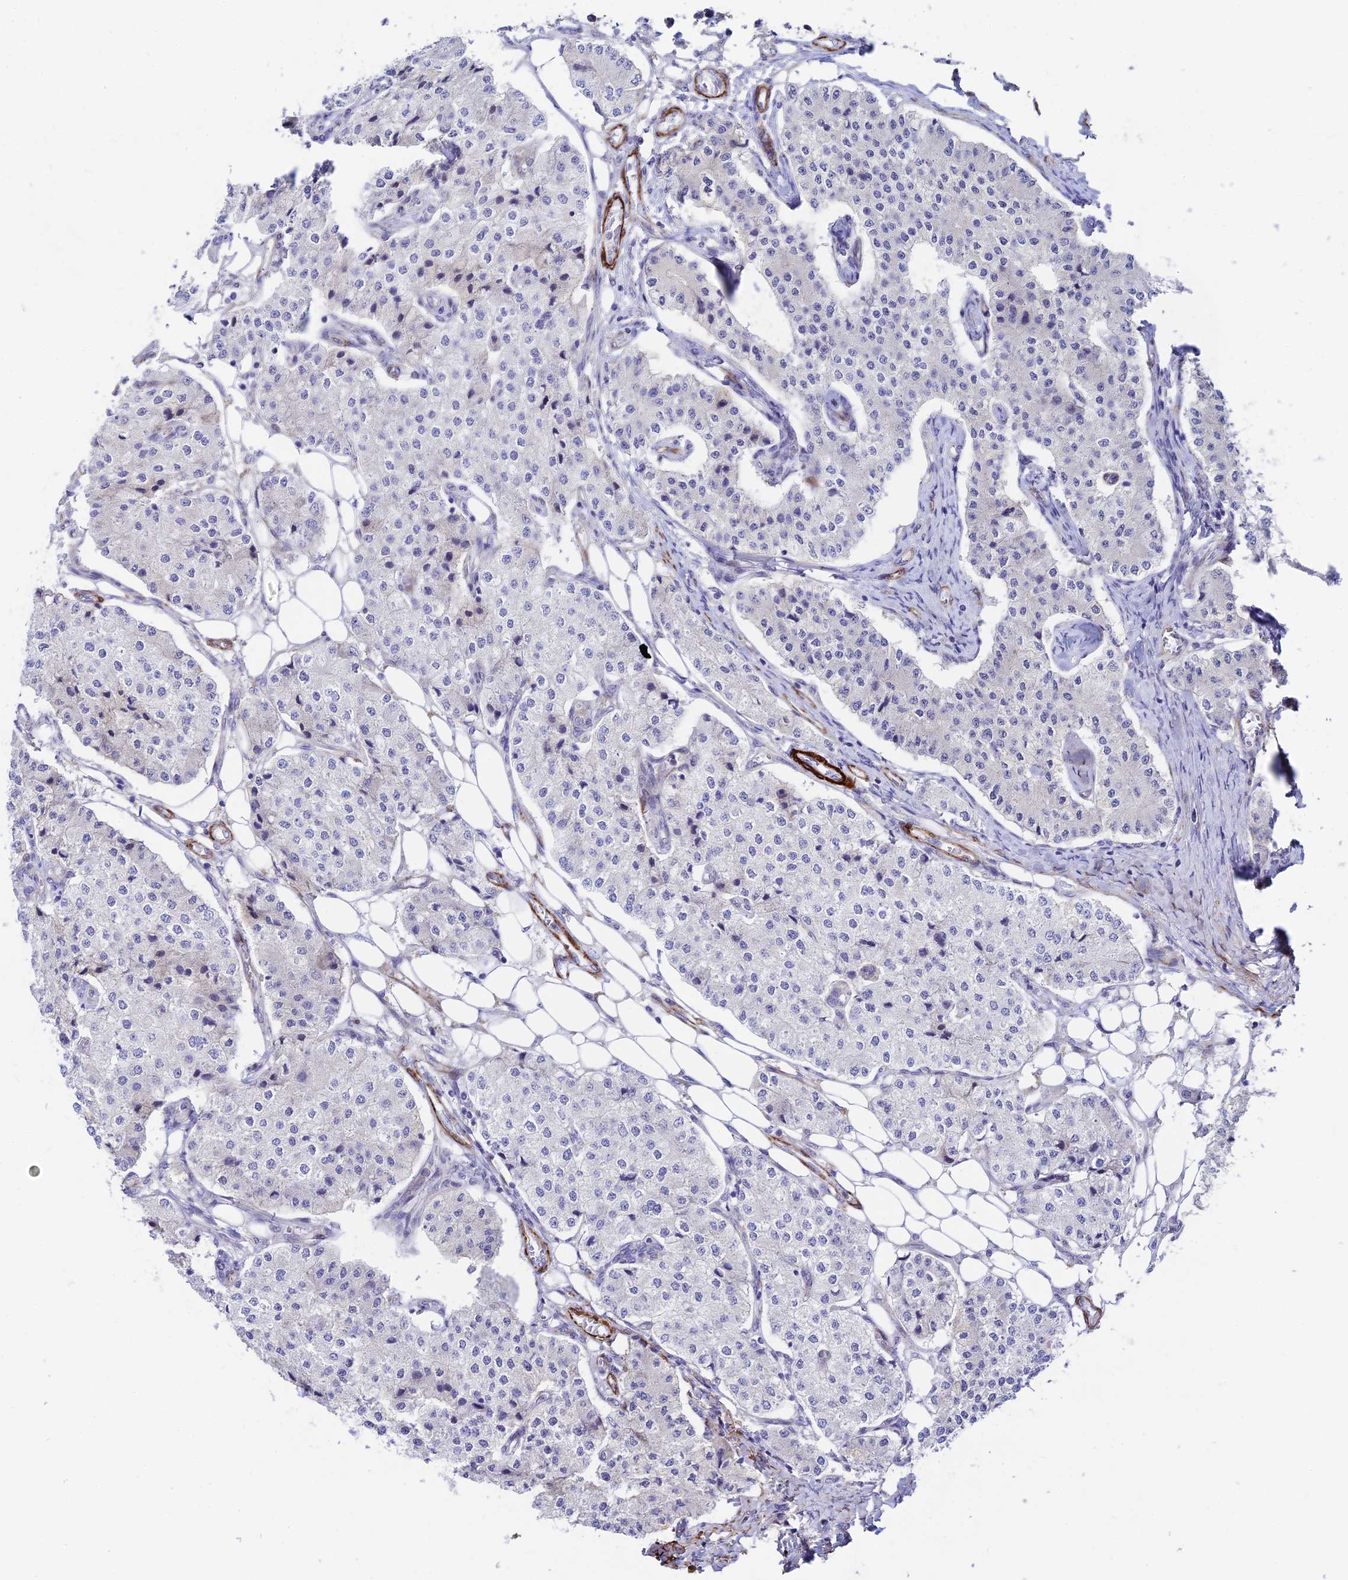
{"staining": {"intensity": "negative", "quantity": "none", "location": "none"}, "tissue": "carcinoid", "cell_type": "Tumor cells", "image_type": "cancer", "snomed": [{"axis": "morphology", "description": "Carcinoid, malignant, NOS"}, {"axis": "topography", "description": "Colon"}], "caption": "An immunohistochemistry (IHC) image of malignant carcinoid is shown. There is no staining in tumor cells of malignant carcinoid.", "gene": "ANKRD50", "patient": {"sex": "female", "age": 52}}